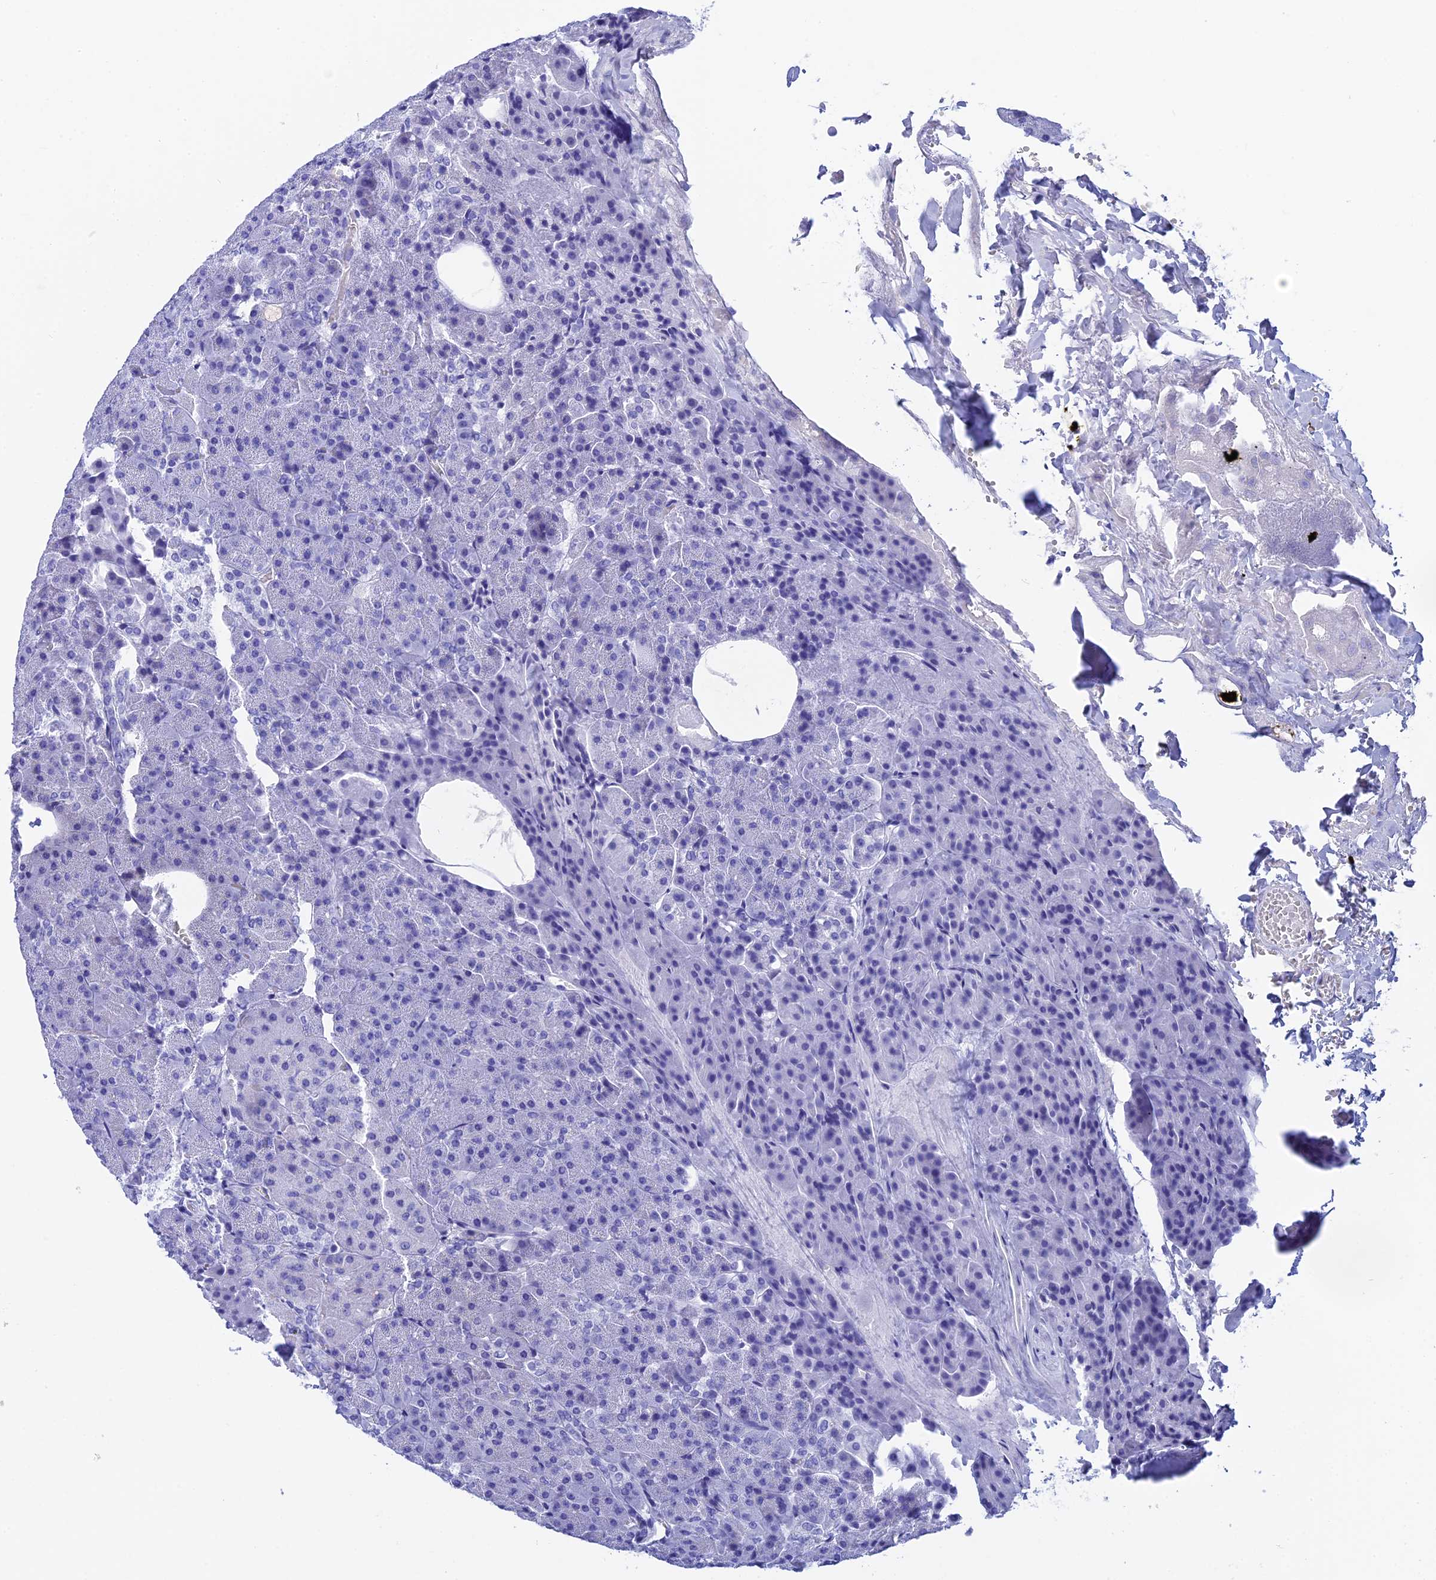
{"staining": {"intensity": "negative", "quantity": "none", "location": "none"}, "tissue": "pancreas", "cell_type": "Exocrine glandular cells", "image_type": "normal", "snomed": [{"axis": "morphology", "description": "Normal tissue, NOS"}, {"axis": "morphology", "description": "Carcinoid, malignant, NOS"}, {"axis": "topography", "description": "Pancreas"}], "caption": "Immunohistochemistry (IHC) image of normal human pancreas stained for a protein (brown), which shows no staining in exocrine glandular cells. (DAB immunohistochemistry (IHC) with hematoxylin counter stain).", "gene": "TEX101", "patient": {"sex": "female", "age": 35}}